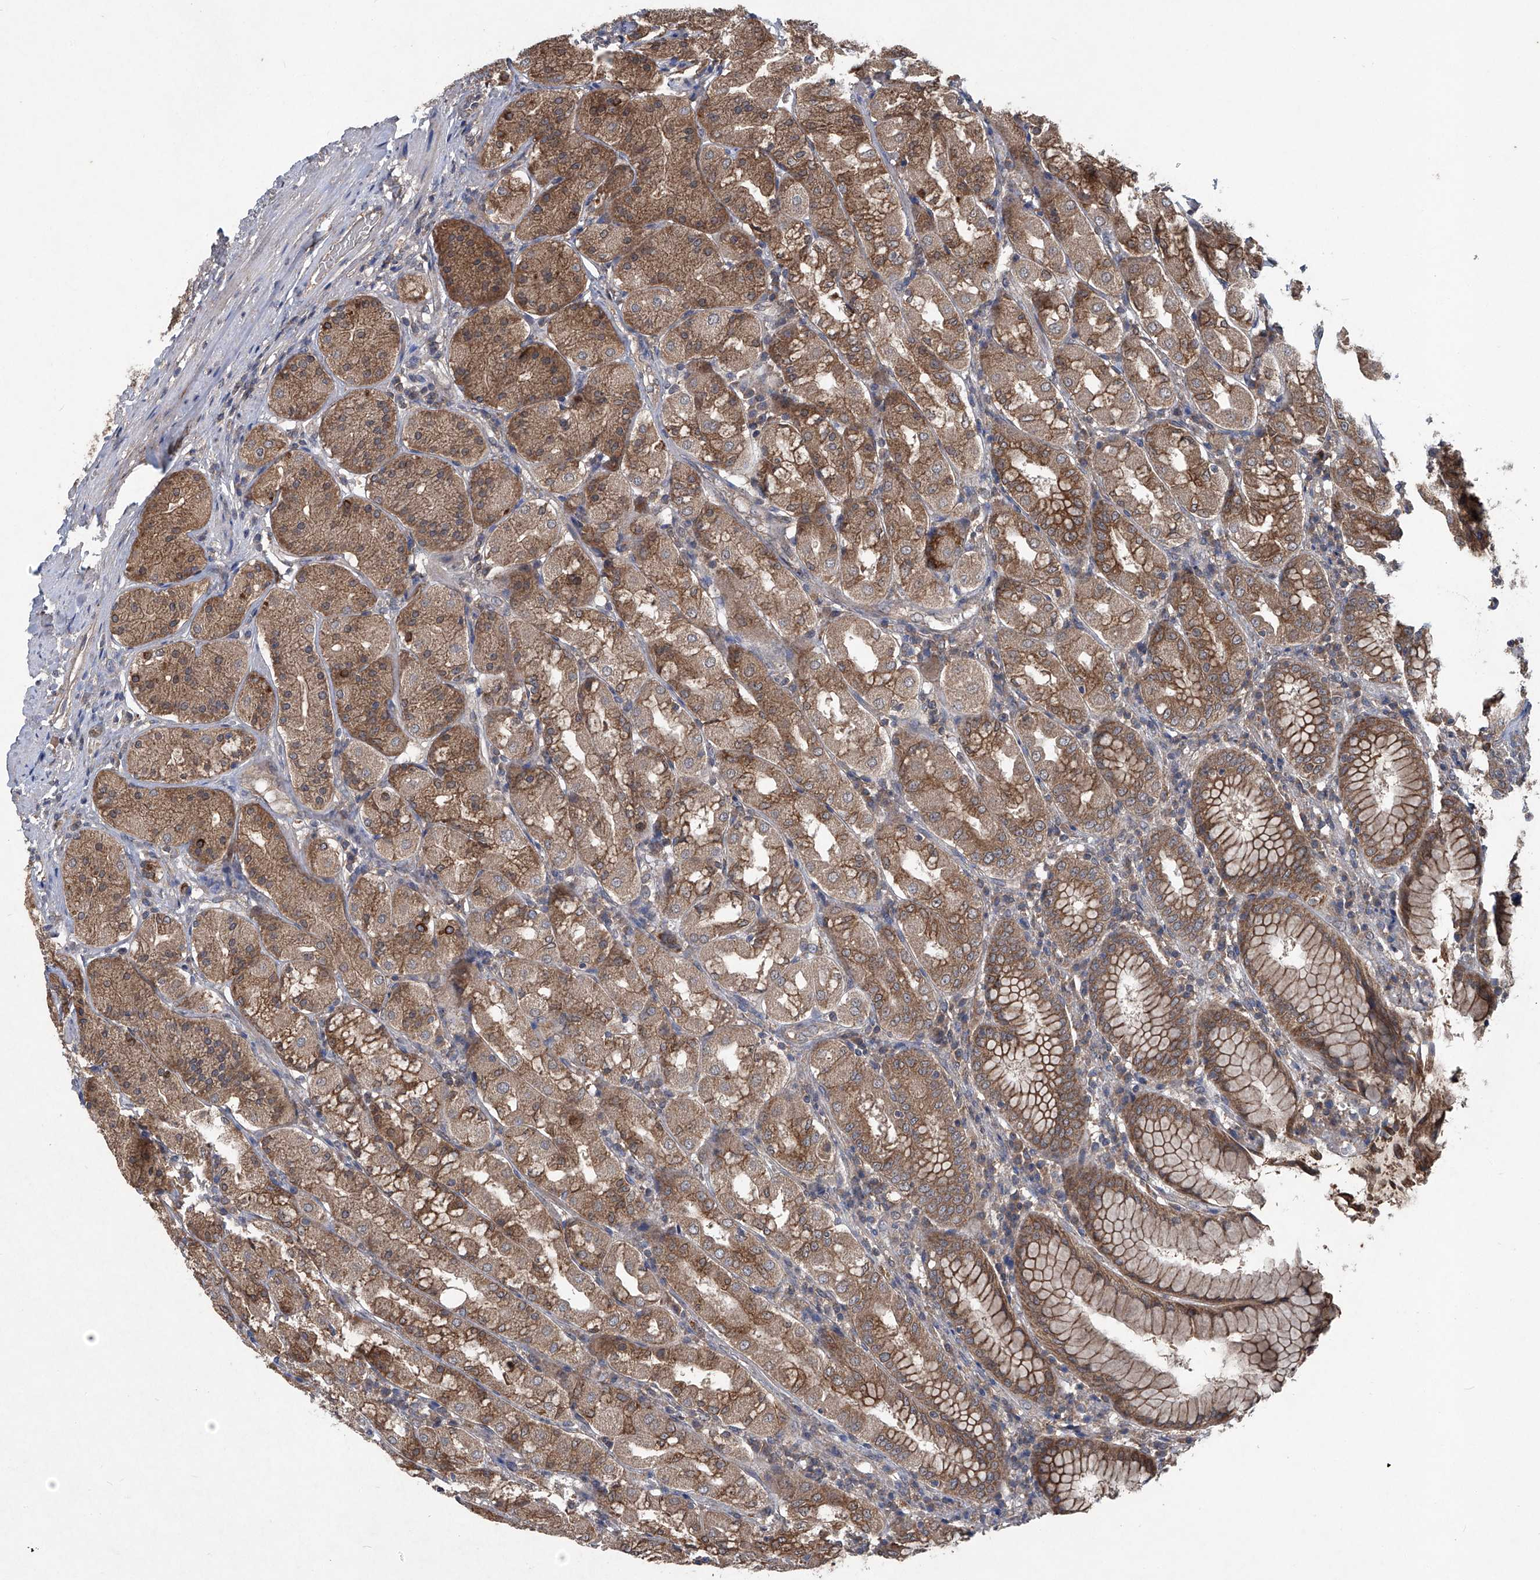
{"staining": {"intensity": "moderate", "quantity": ">75%", "location": "cytoplasmic/membranous"}, "tissue": "stomach", "cell_type": "Glandular cells", "image_type": "normal", "snomed": [{"axis": "morphology", "description": "Normal tissue, NOS"}, {"axis": "topography", "description": "Stomach"}, {"axis": "topography", "description": "Stomach, lower"}], "caption": "DAB (3,3'-diaminobenzidine) immunohistochemical staining of unremarkable human stomach shows moderate cytoplasmic/membranous protein positivity in about >75% of glandular cells. (Brightfield microscopy of DAB IHC at high magnification).", "gene": "SUMF2", "patient": {"sex": "female", "age": 56}}